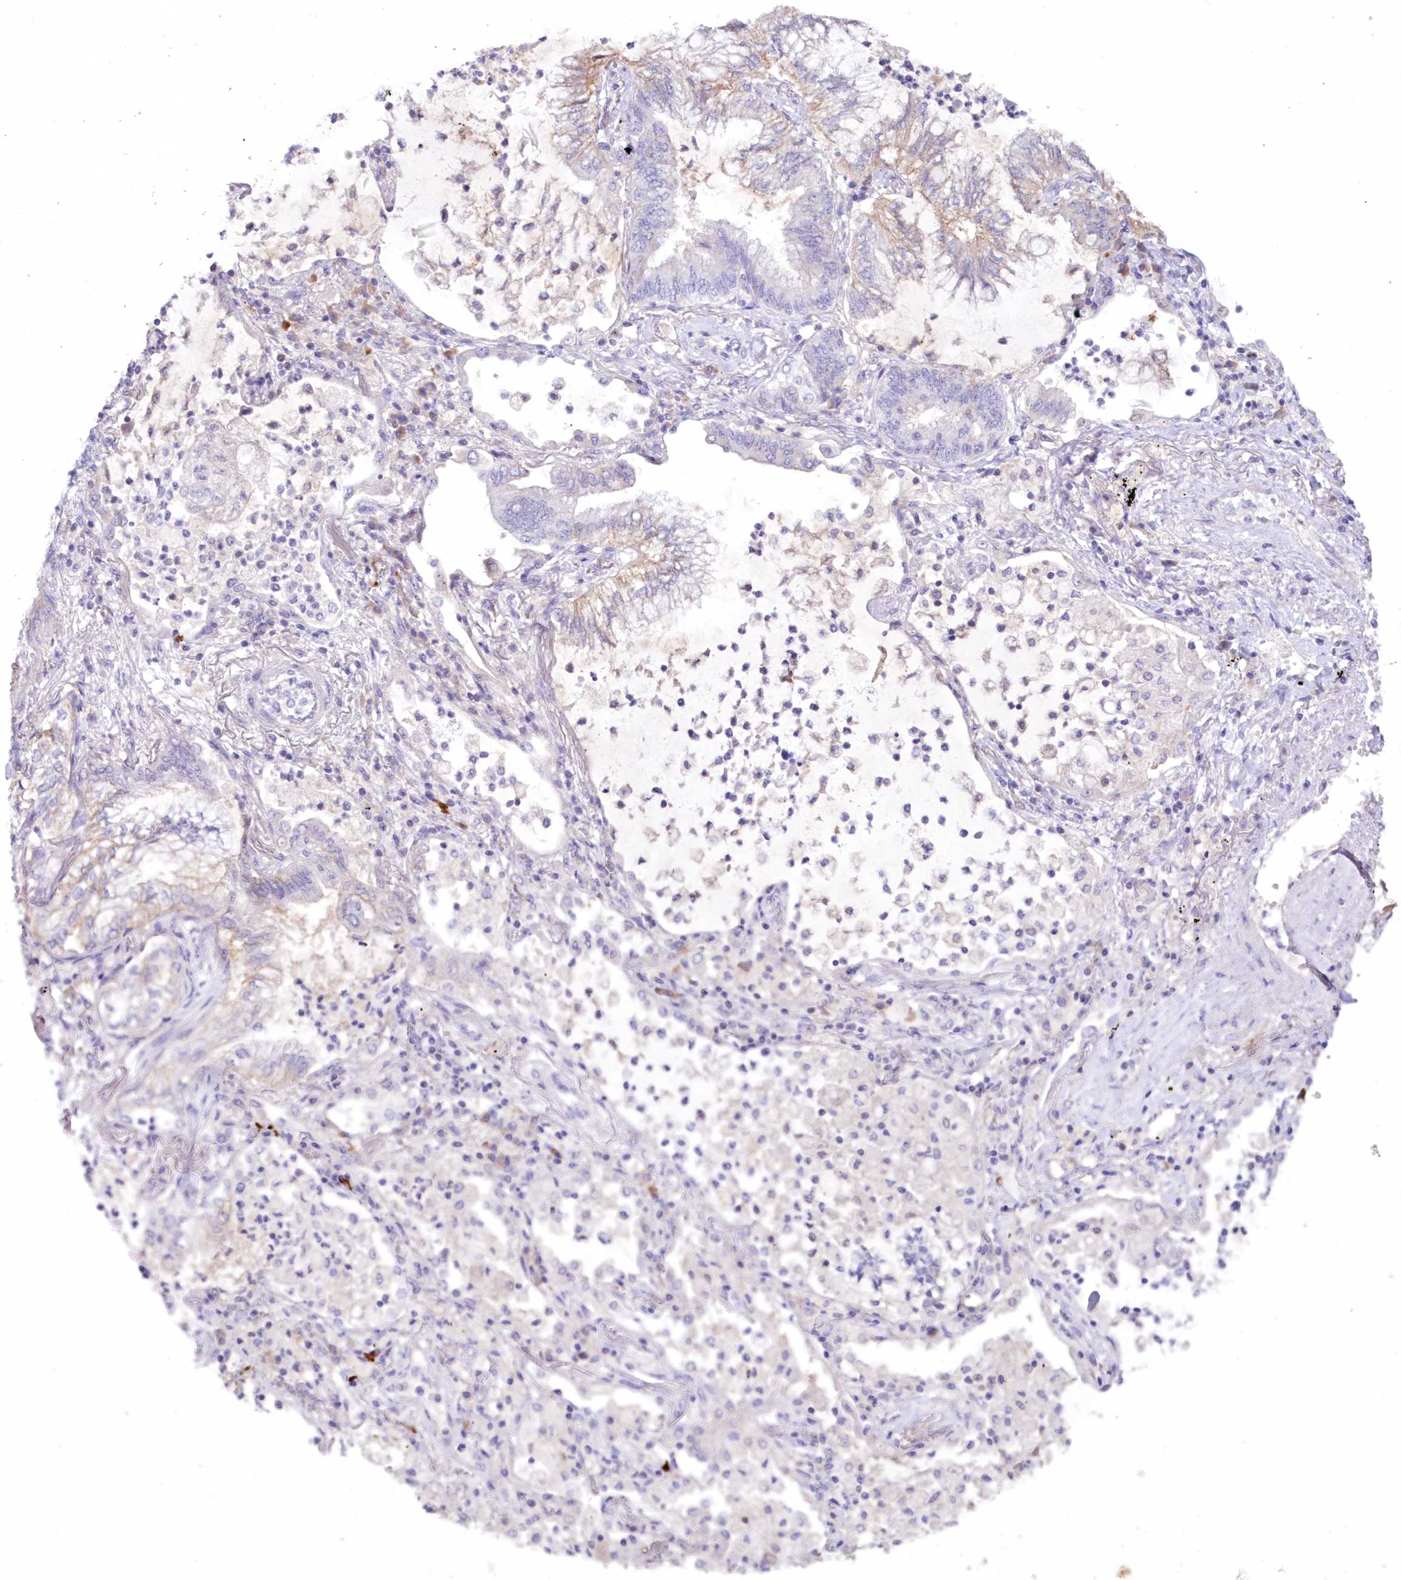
{"staining": {"intensity": "weak", "quantity": "<25%", "location": "cytoplasmic/membranous"}, "tissue": "lung cancer", "cell_type": "Tumor cells", "image_type": "cancer", "snomed": [{"axis": "morphology", "description": "Adenocarcinoma, NOS"}, {"axis": "topography", "description": "Lung"}], "caption": "Protein analysis of lung cancer (adenocarcinoma) exhibits no significant expression in tumor cells.", "gene": "SNED1", "patient": {"sex": "female", "age": 70}}